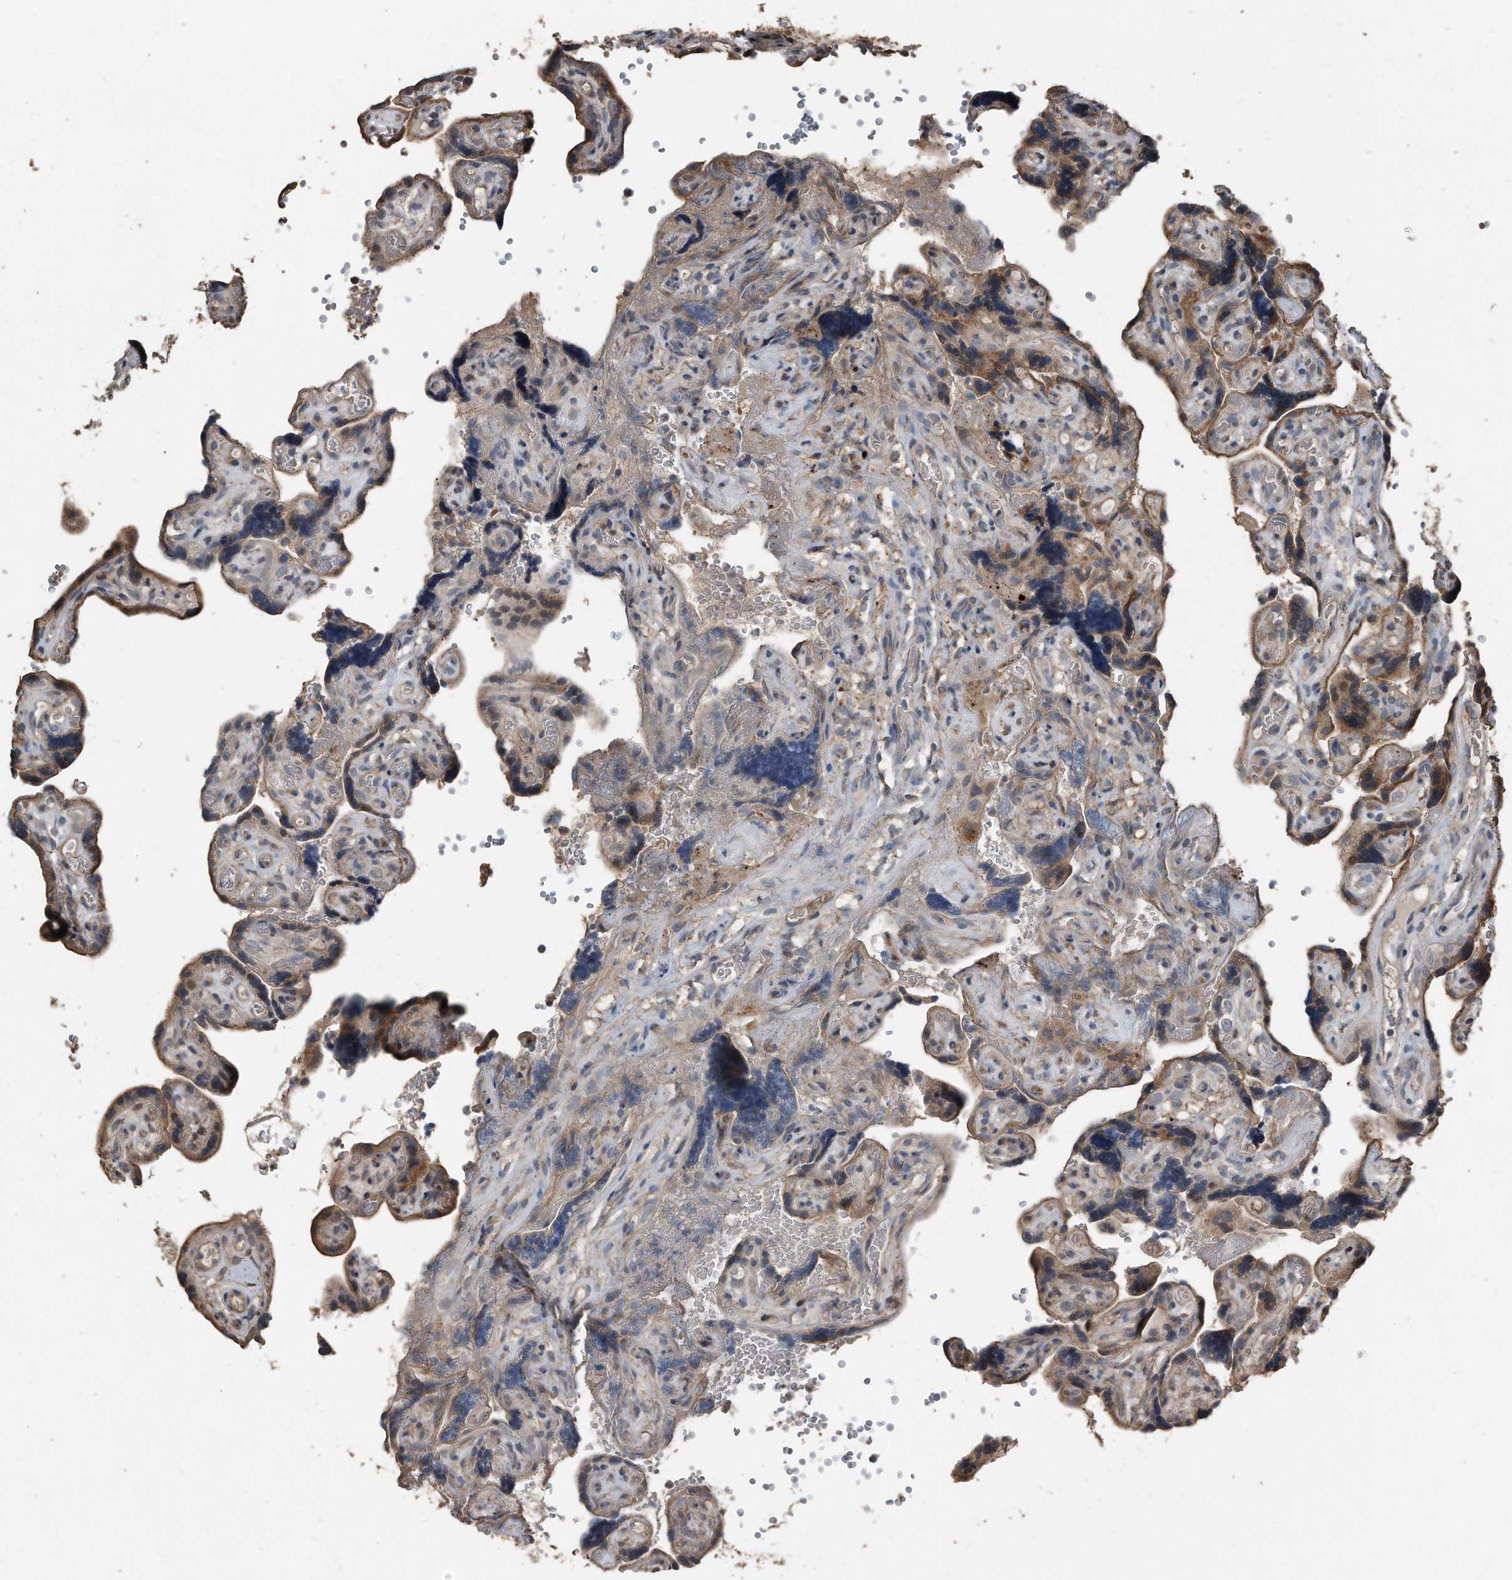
{"staining": {"intensity": "moderate", "quantity": ">75%", "location": "cytoplasmic/membranous"}, "tissue": "placenta", "cell_type": "Decidual cells", "image_type": "normal", "snomed": [{"axis": "morphology", "description": "Normal tissue, NOS"}, {"axis": "topography", "description": "Placenta"}], "caption": "Immunohistochemistry of normal human placenta demonstrates medium levels of moderate cytoplasmic/membranous positivity in about >75% of decidual cells.", "gene": "ANKRD10", "patient": {"sex": "female", "age": 30}}